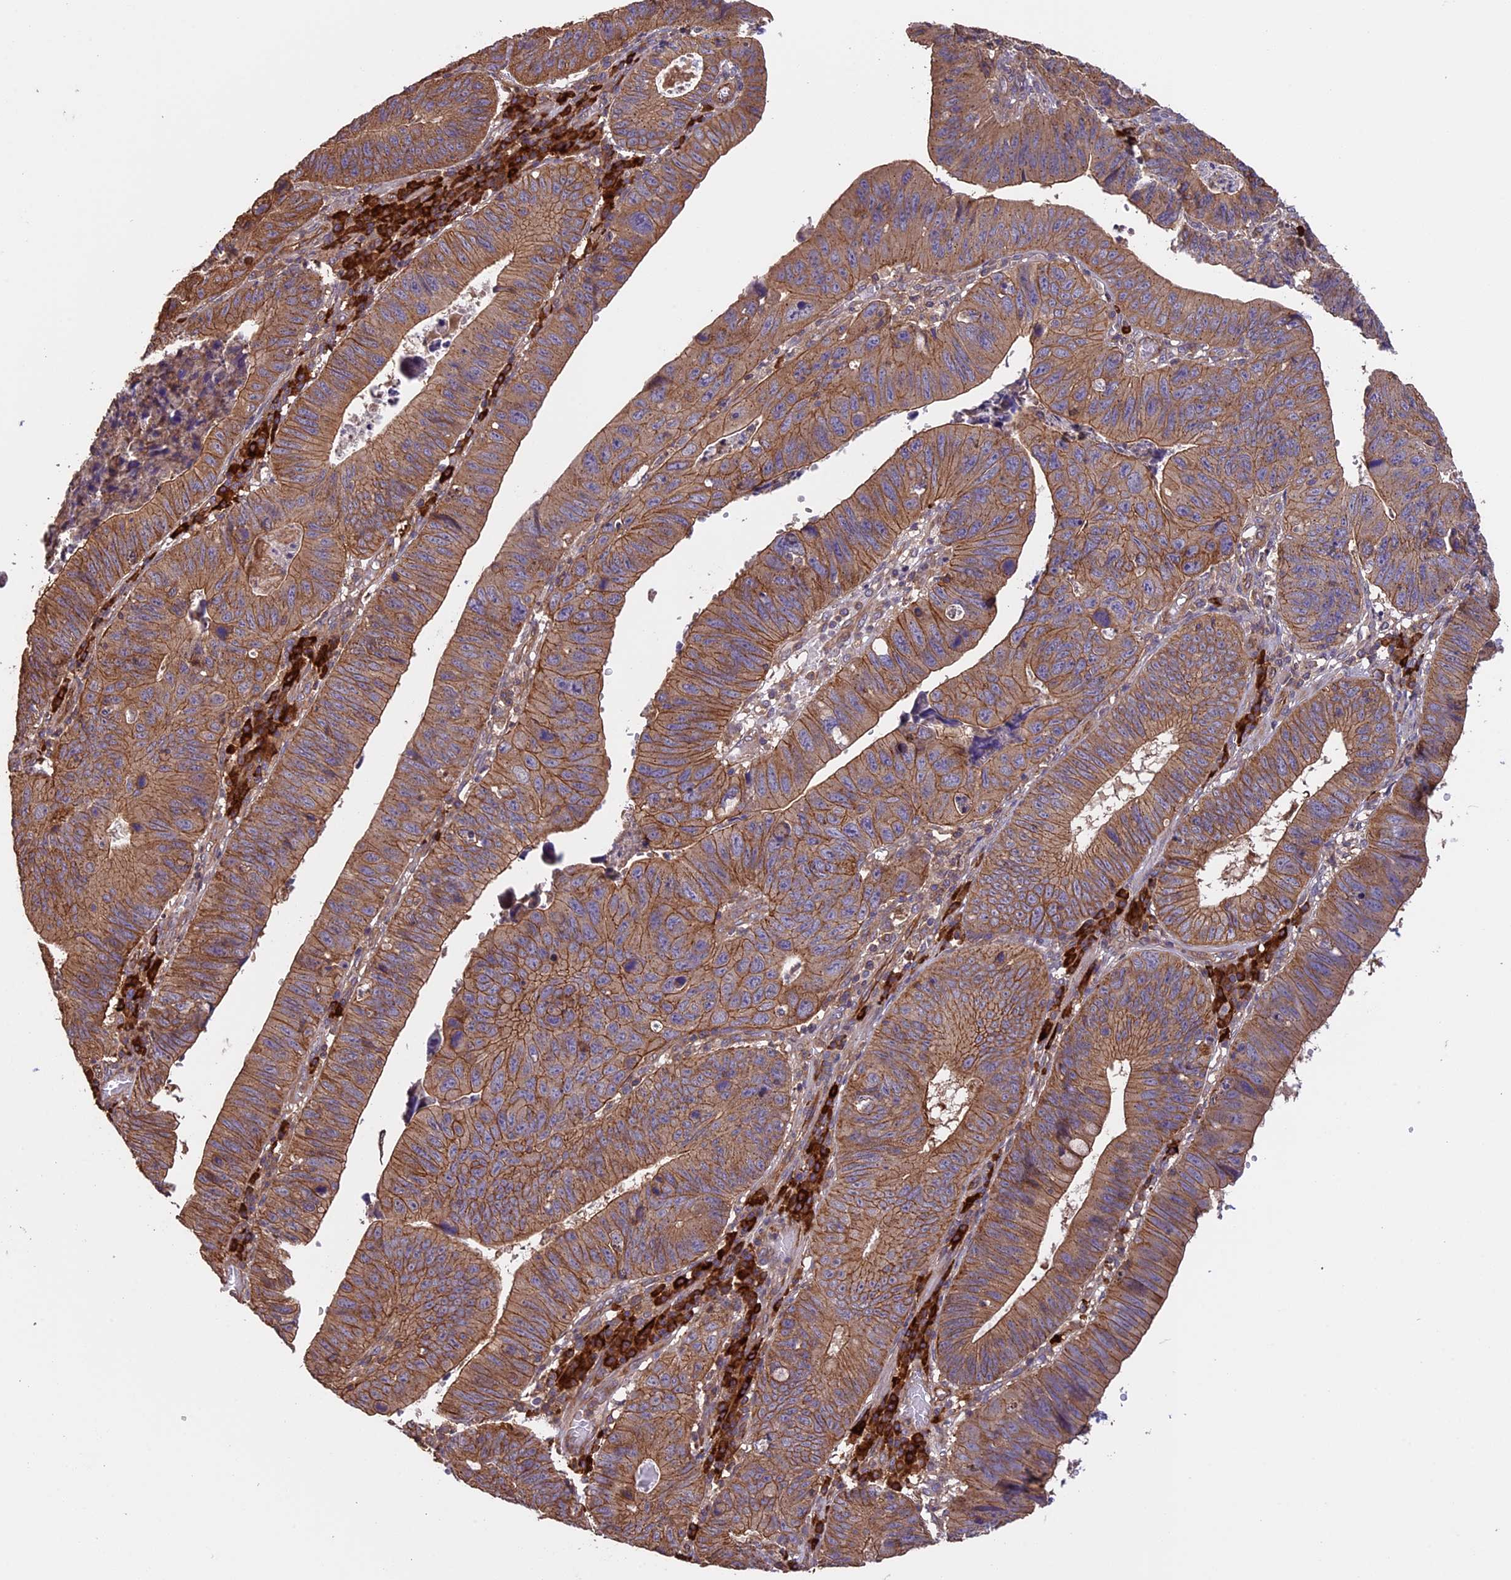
{"staining": {"intensity": "moderate", "quantity": ">75%", "location": "cytoplasmic/membranous"}, "tissue": "stomach cancer", "cell_type": "Tumor cells", "image_type": "cancer", "snomed": [{"axis": "morphology", "description": "Adenocarcinoma, NOS"}, {"axis": "topography", "description": "Stomach"}], "caption": "A brown stain shows moderate cytoplasmic/membranous expression of a protein in stomach adenocarcinoma tumor cells. (Brightfield microscopy of DAB IHC at high magnification).", "gene": "GAS8", "patient": {"sex": "male", "age": 59}}